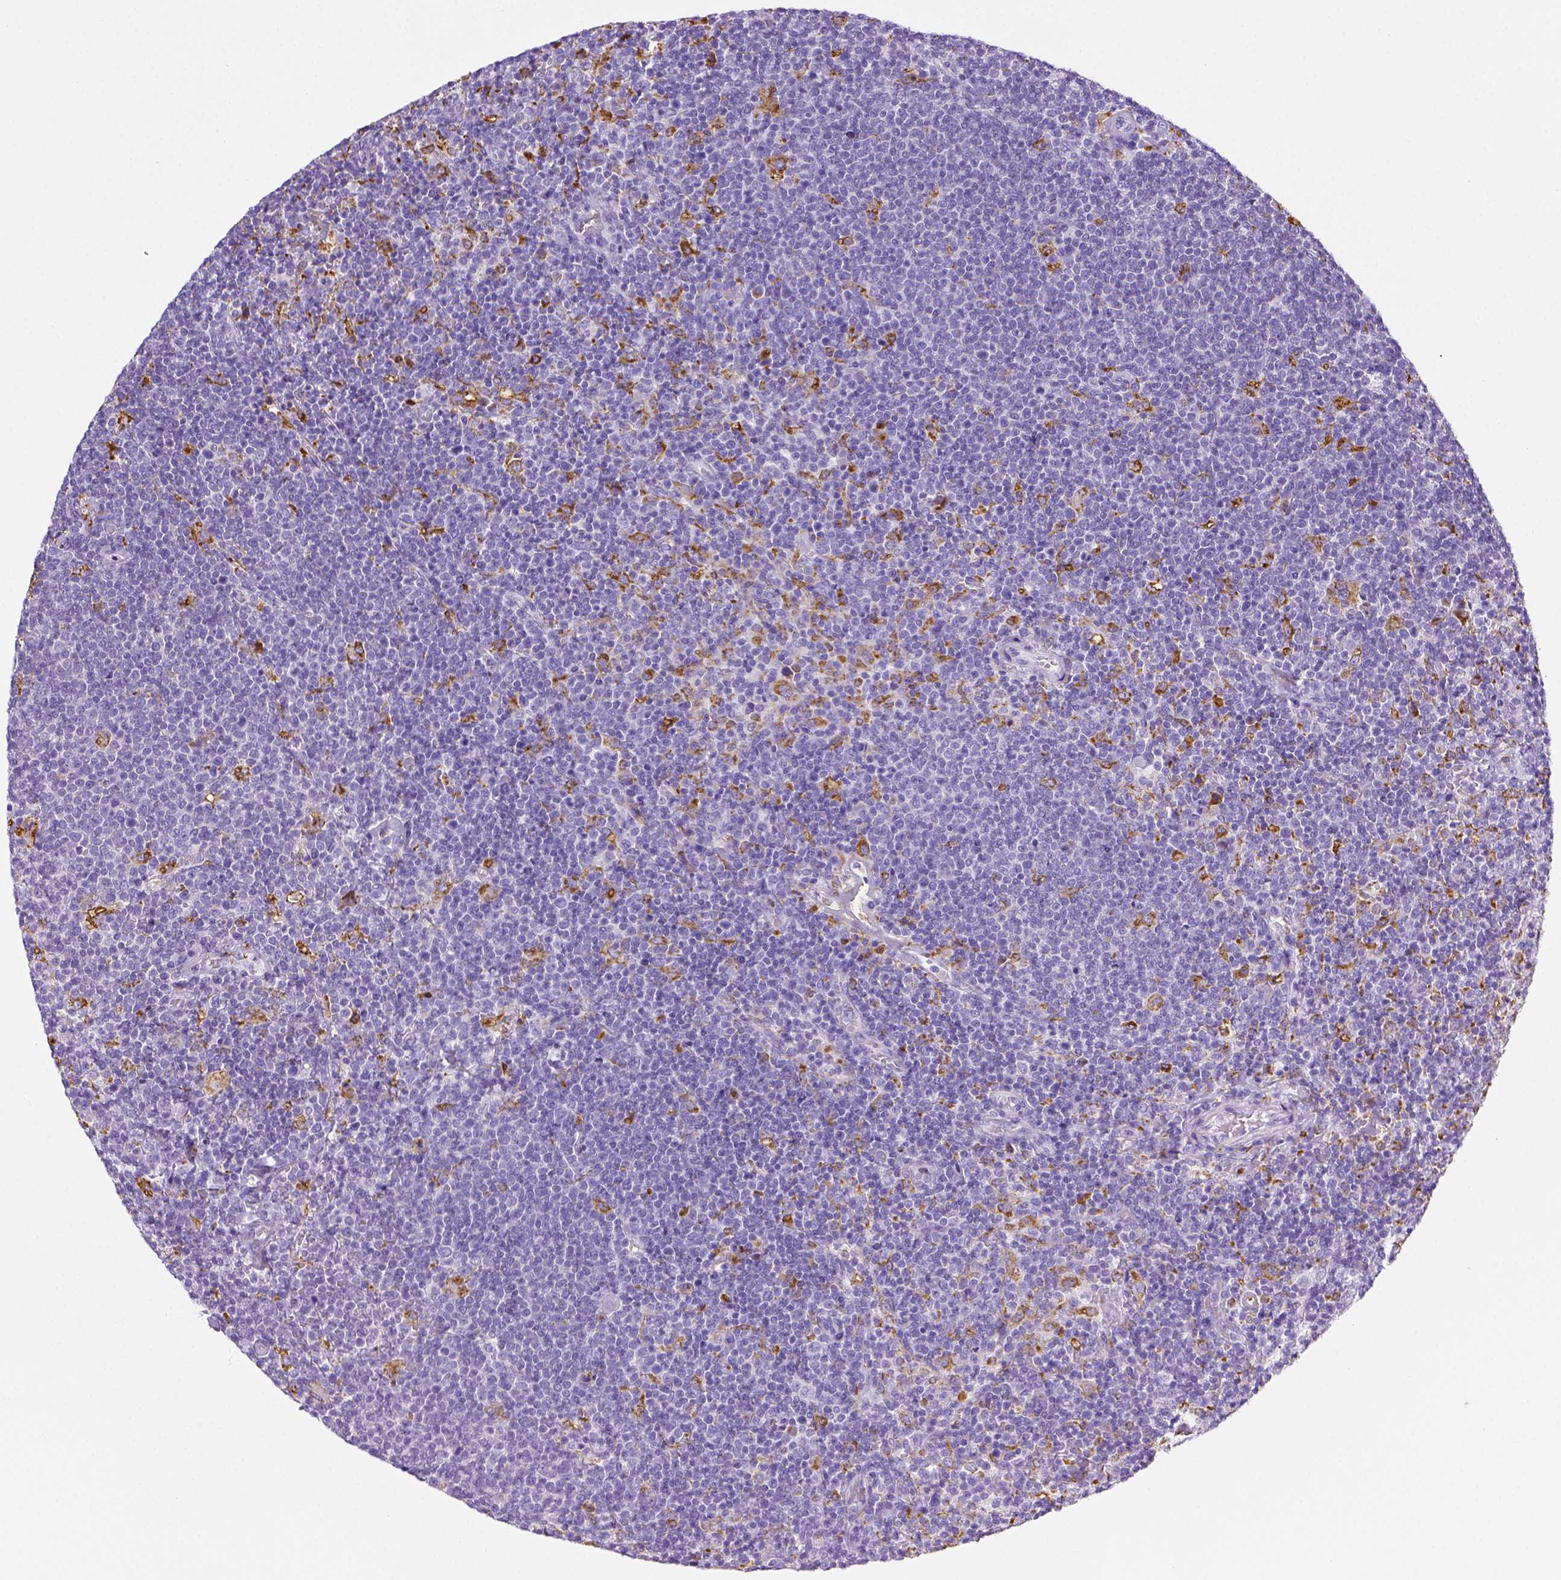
{"staining": {"intensity": "negative", "quantity": "none", "location": "none"}, "tissue": "lymphoma", "cell_type": "Tumor cells", "image_type": "cancer", "snomed": [{"axis": "morphology", "description": "Malignant lymphoma, non-Hodgkin's type, High grade"}, {"axis": "topography", "description": "Lymph node"}], "caption": "Immunohistochemical staining of human high-grade malignant lymphoma, non-Hodgkin's type displays no significant positivity in tumor cells.", "gene": "CD68", "patient": {"sex": "male", "age": 61}}